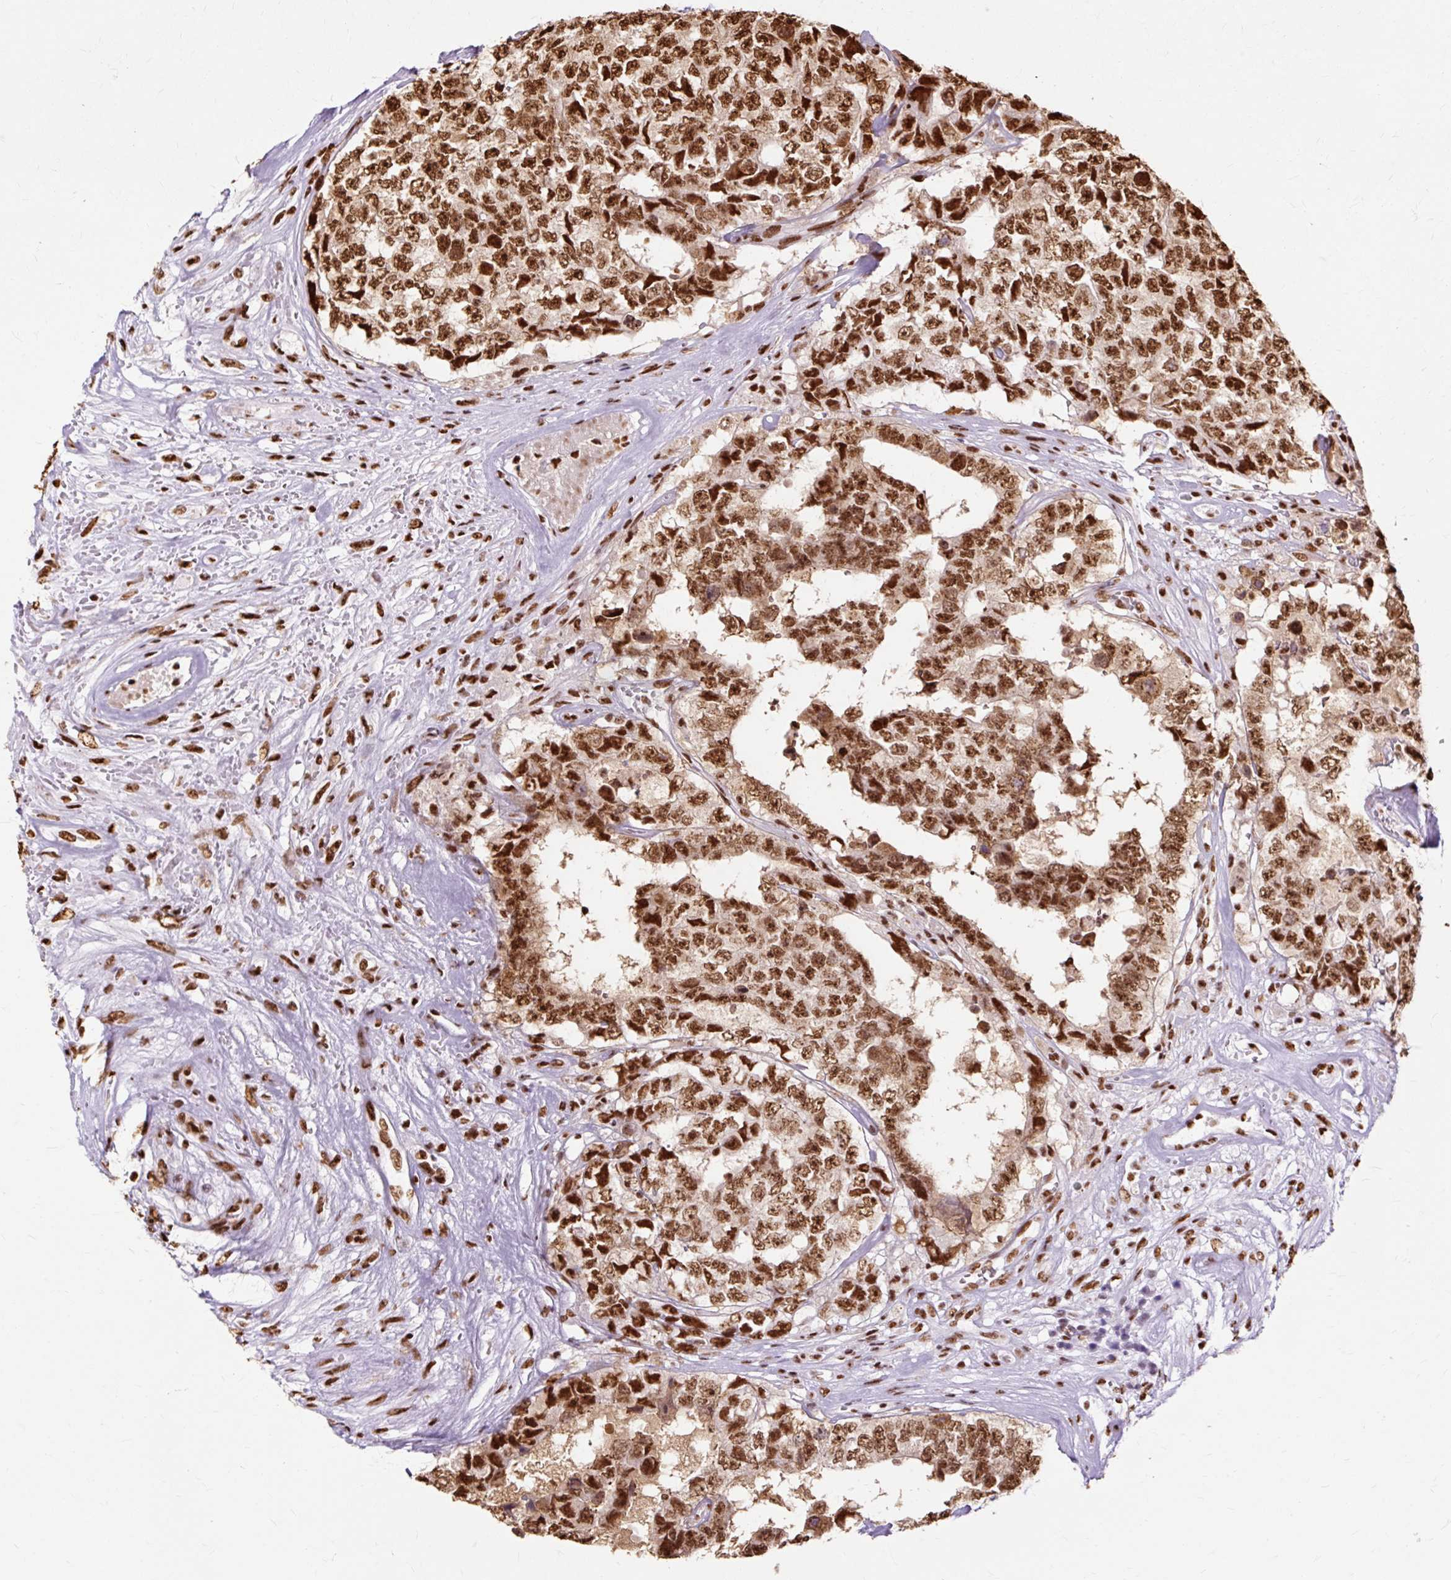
{"staining": {"intensity": "strong", "quantity": ">75%", "location": "nuclear"}, "tissue": "testis cancer", "cell_type": "Tumor cells", "image_type": "cancer", "snomed": [{"axis": "morphology", "description": "Normal tissue, NOS"}, {"axis": "morphology", "description": "Carcinoma, Embryonal, NOS"}, {"axis": "topography", "description": "Testis"}, {"axis": "topography", "description": "Epididymis"}], "caption": "Immunohistochemistry (IHC) of testis cancer (embryonal carcinoma) displays high levels of strong nuclear positivity in approximately >75% of tumor cells.", "gene": "XRCC6", "patient": {"sex": "male", "age": 25}}